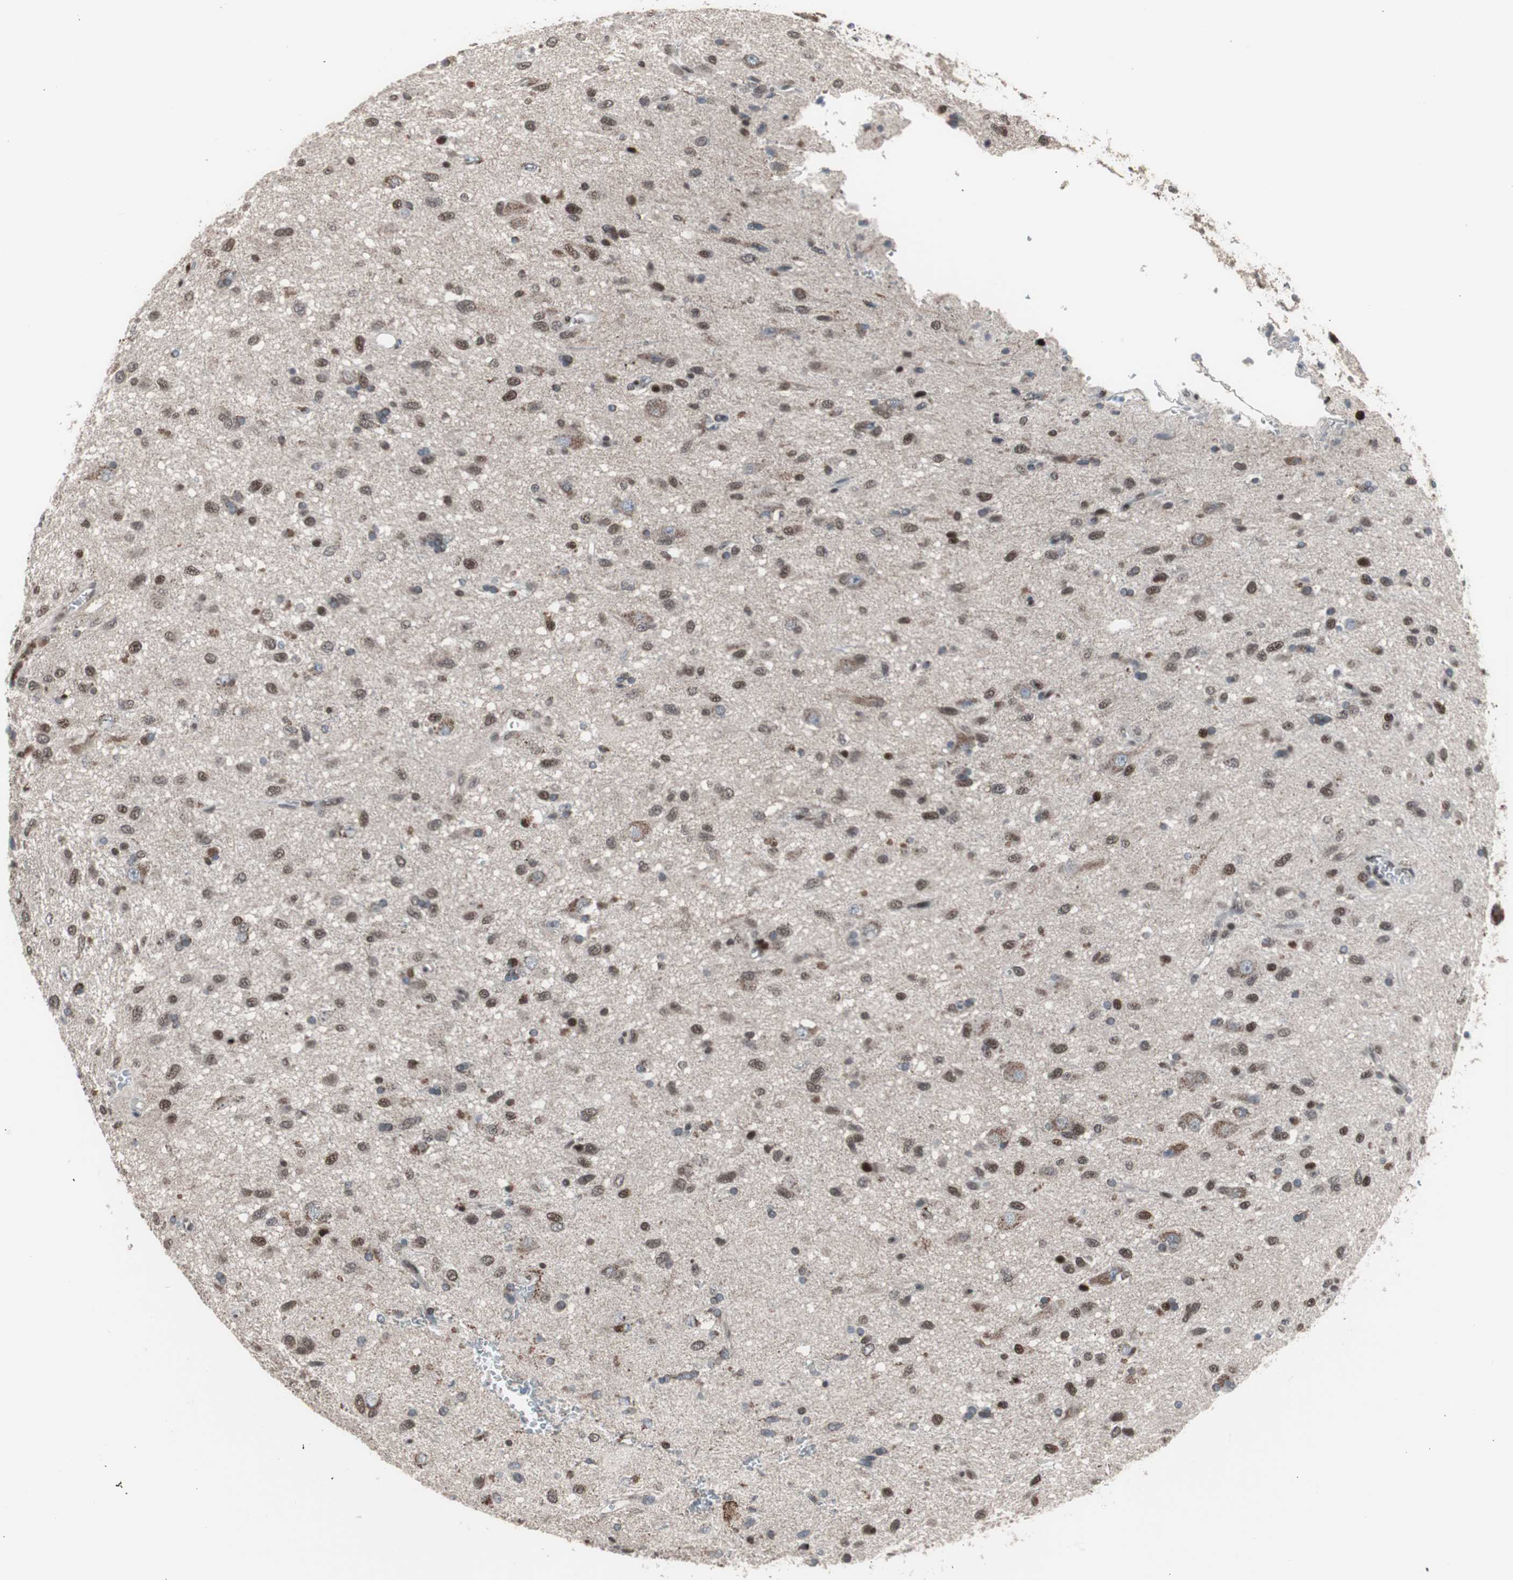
{"staining": {"intensity": "moderate", "quantity": "25%-75%", "location": "nuclear"}, "tissue": "glioma", "cell_type": "Tumor cells", "image_type": "cancer", "snomed": [{"axis": "morphology", "description": "Glioma, malignant, Low grade"}, {"axis": "topography", "description": "Brain"}], "caption": "An image of malignant low-grade glioma stained for a protein reveals moderate nuclear brown staining in tumor cells.", "gene": "RXRA", "patient": {"sex": "male", "age": 77}}